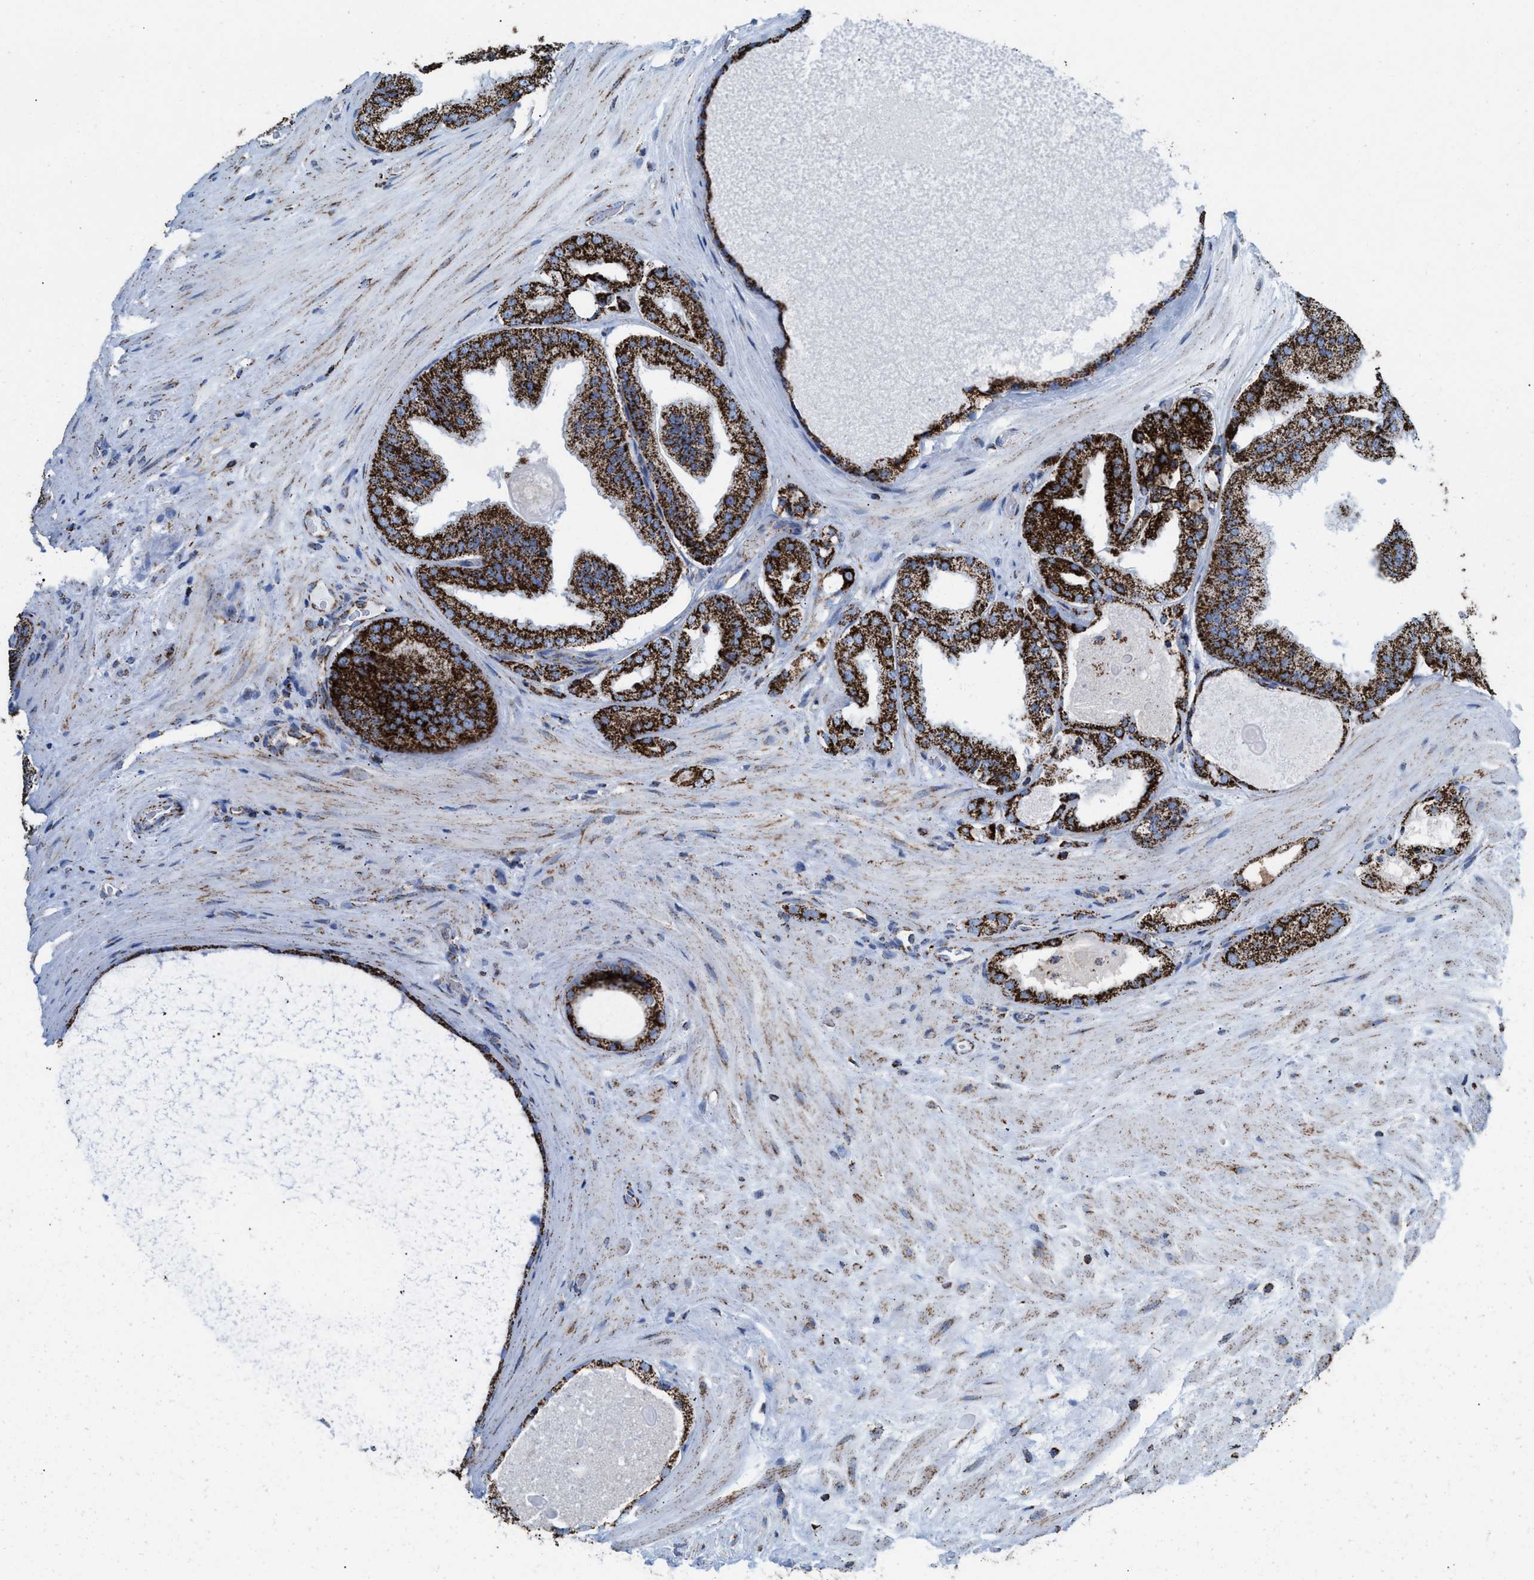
{"staining": {"intensity": "strong", "quantity": ">75%", "location": "cytoplasmic/membranous"}, "tissue": "prostate cancer", "cell_type": "Tumor cells", "image_type": "cancer", "snomed": [{"axis": "morphology", "description": "Adenocarcinoma, Low grade"}, {"axis": "topography", "description": "Prostate"}], "caption": "Protein expression analysis of prostate cancer (adenocarcinoma (low-grade)) exhibits strong cytoplasmic/membranous expression in about >75% of tumor cells.", "gene": "ECHS1", "patient": {"sex": "male", "age": 65}}